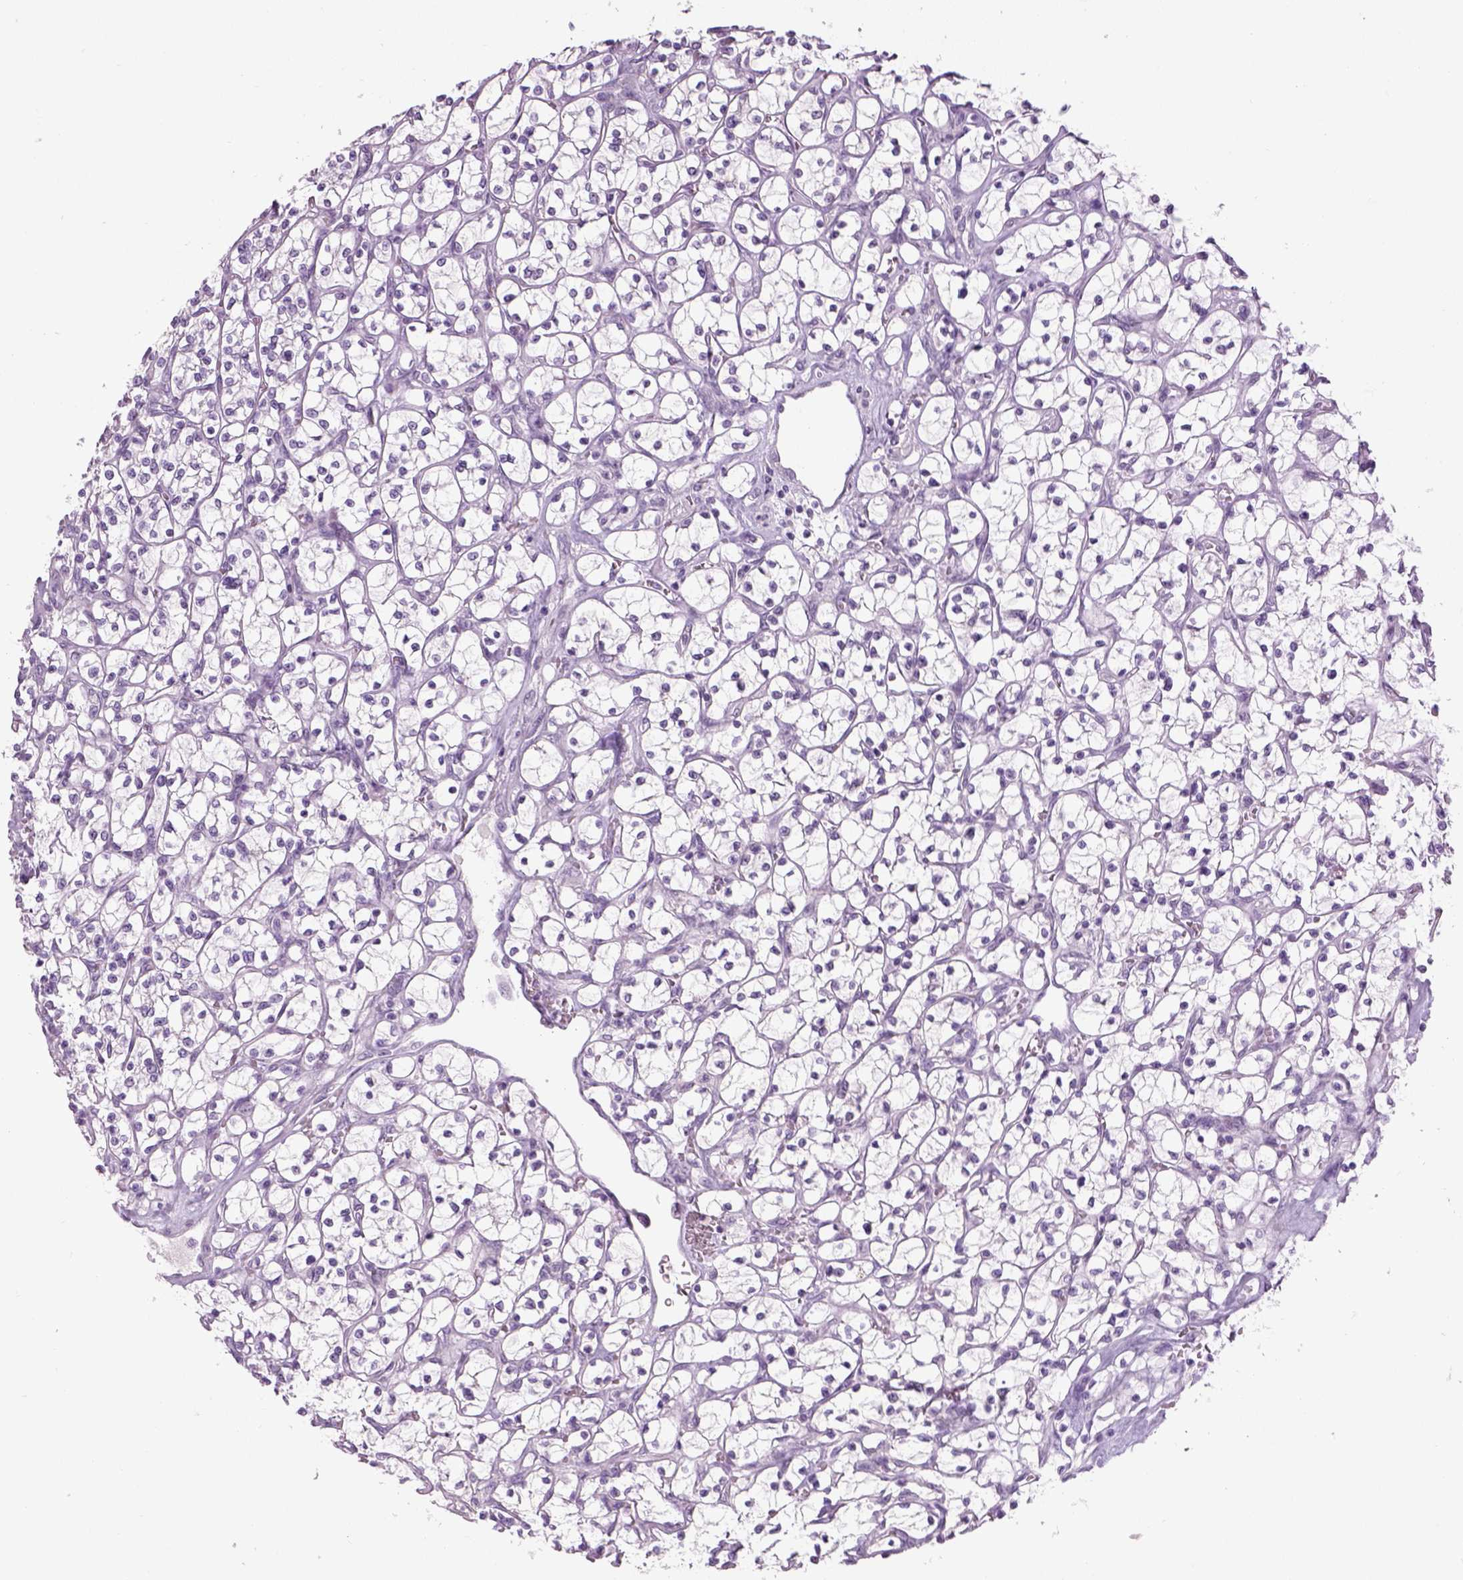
{"staining": {"intensity": "negative", "quantity": "none", "location": "none"}, "tissue": "renal cancer", "cell_type": "Tumor cells", "image_type": "cancer", "snomed": [{"axis": "morphology", "description": "Adenocarcinoma, NOS"}, {"axis": "topography", "description": "Kidney"}], "caption": "Histopathology image shows no significant protein expression in tumor cells of renal cancer (adenocarcinoma).", "gene": "GABRB2", "patient": {"sex": "female", "age": 64}}